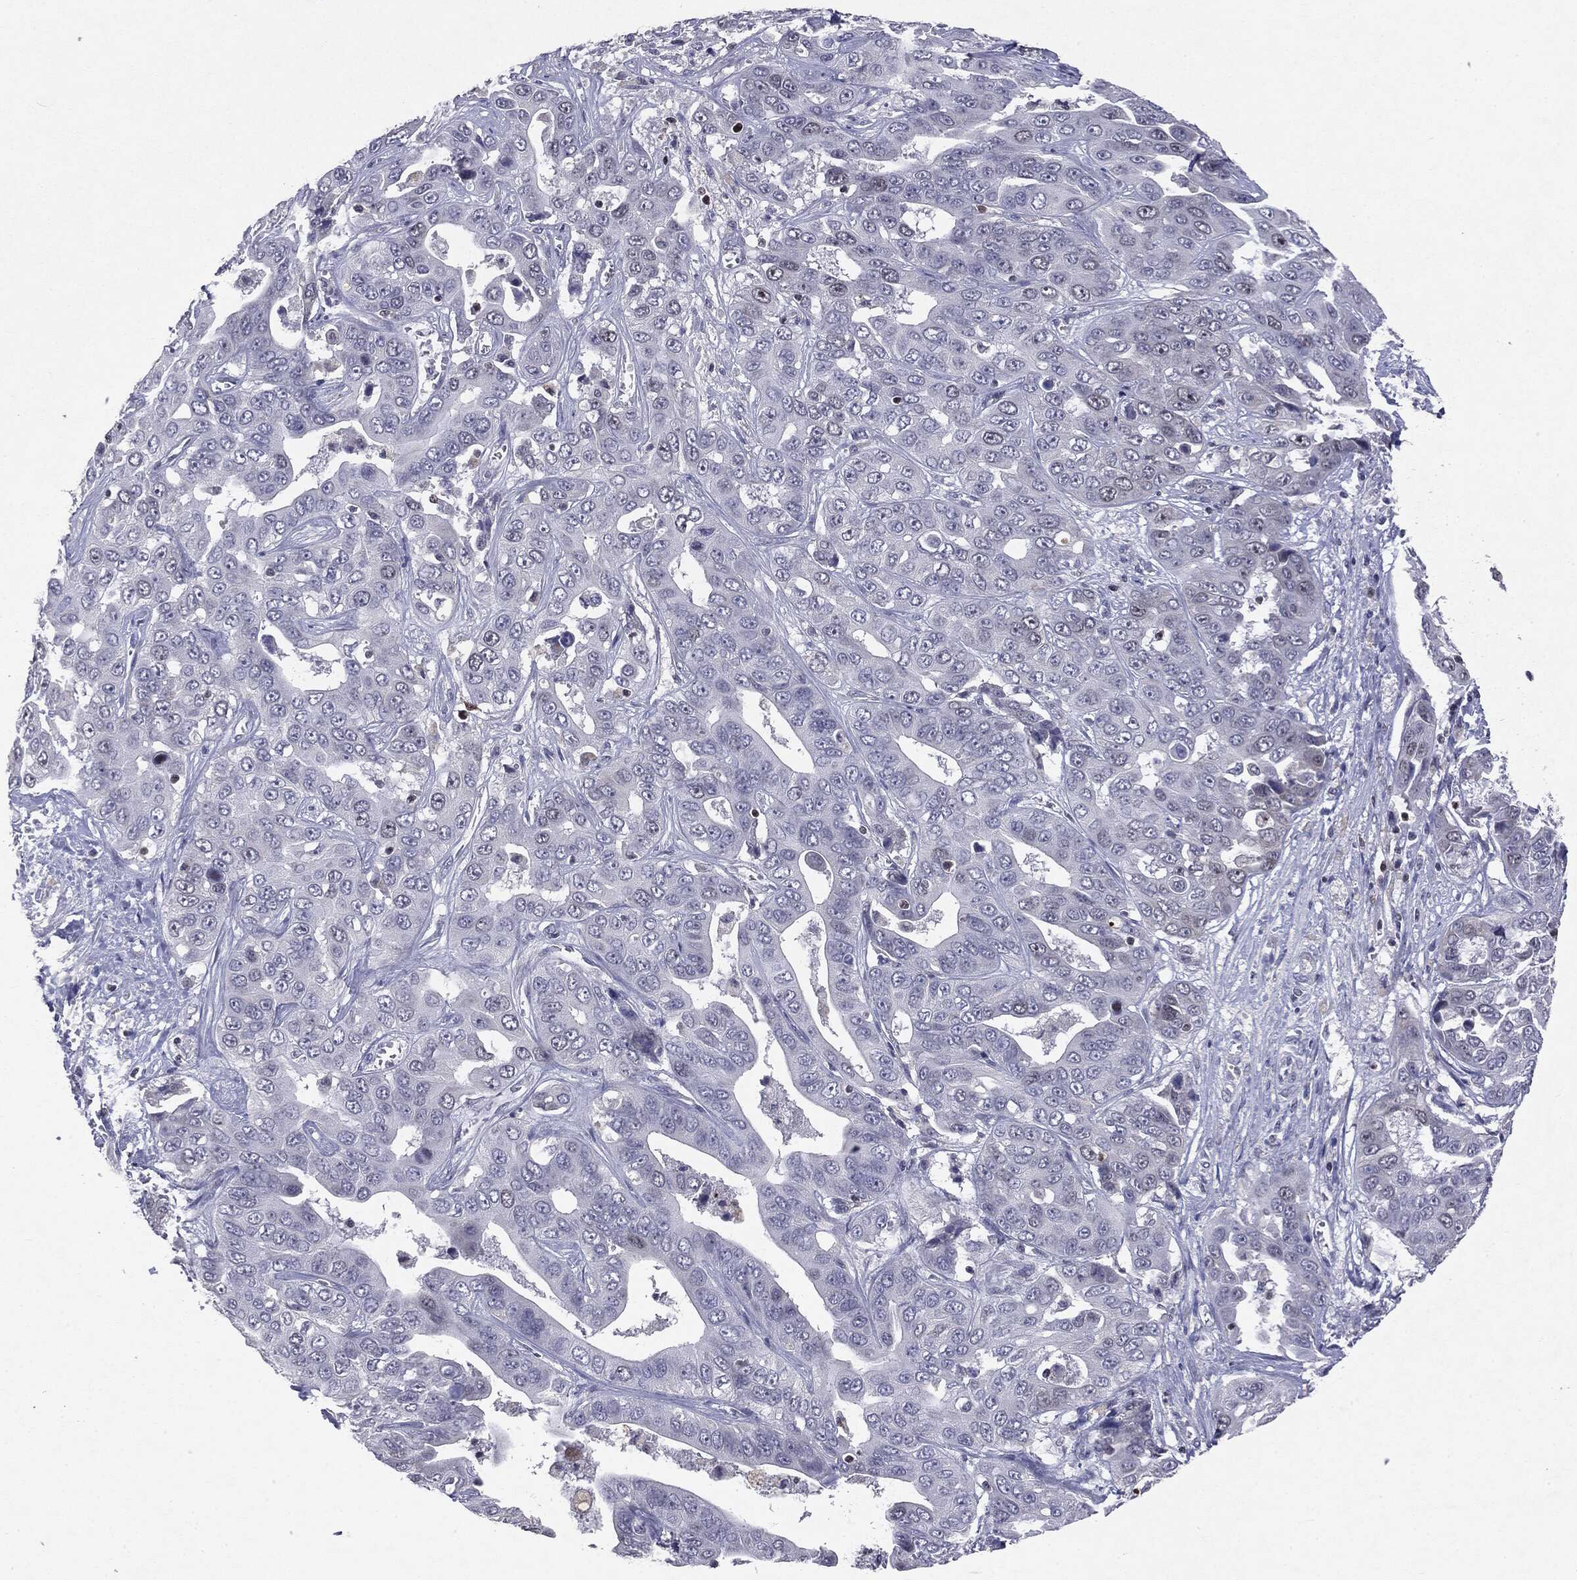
{"staining": {"intensity": "negative", "quantity": "none", "location": "none"}, "tissue": "liver cancer", "cell_type": "Tumor cells", "image_type": "cancer", "snomed": [{"axis": "morphology", "description": "Cholangiocarcinoma"}, {"axis": "topography", "description": "Liver"}], "caption": "A high-resolution micrograph shows immunohistochemistry staining of liver cholangiocarcinoma, which displays no significant expression in tumor cells.", "gene": "KIF2C", "patient": {"sex": "female", "age": 52}}